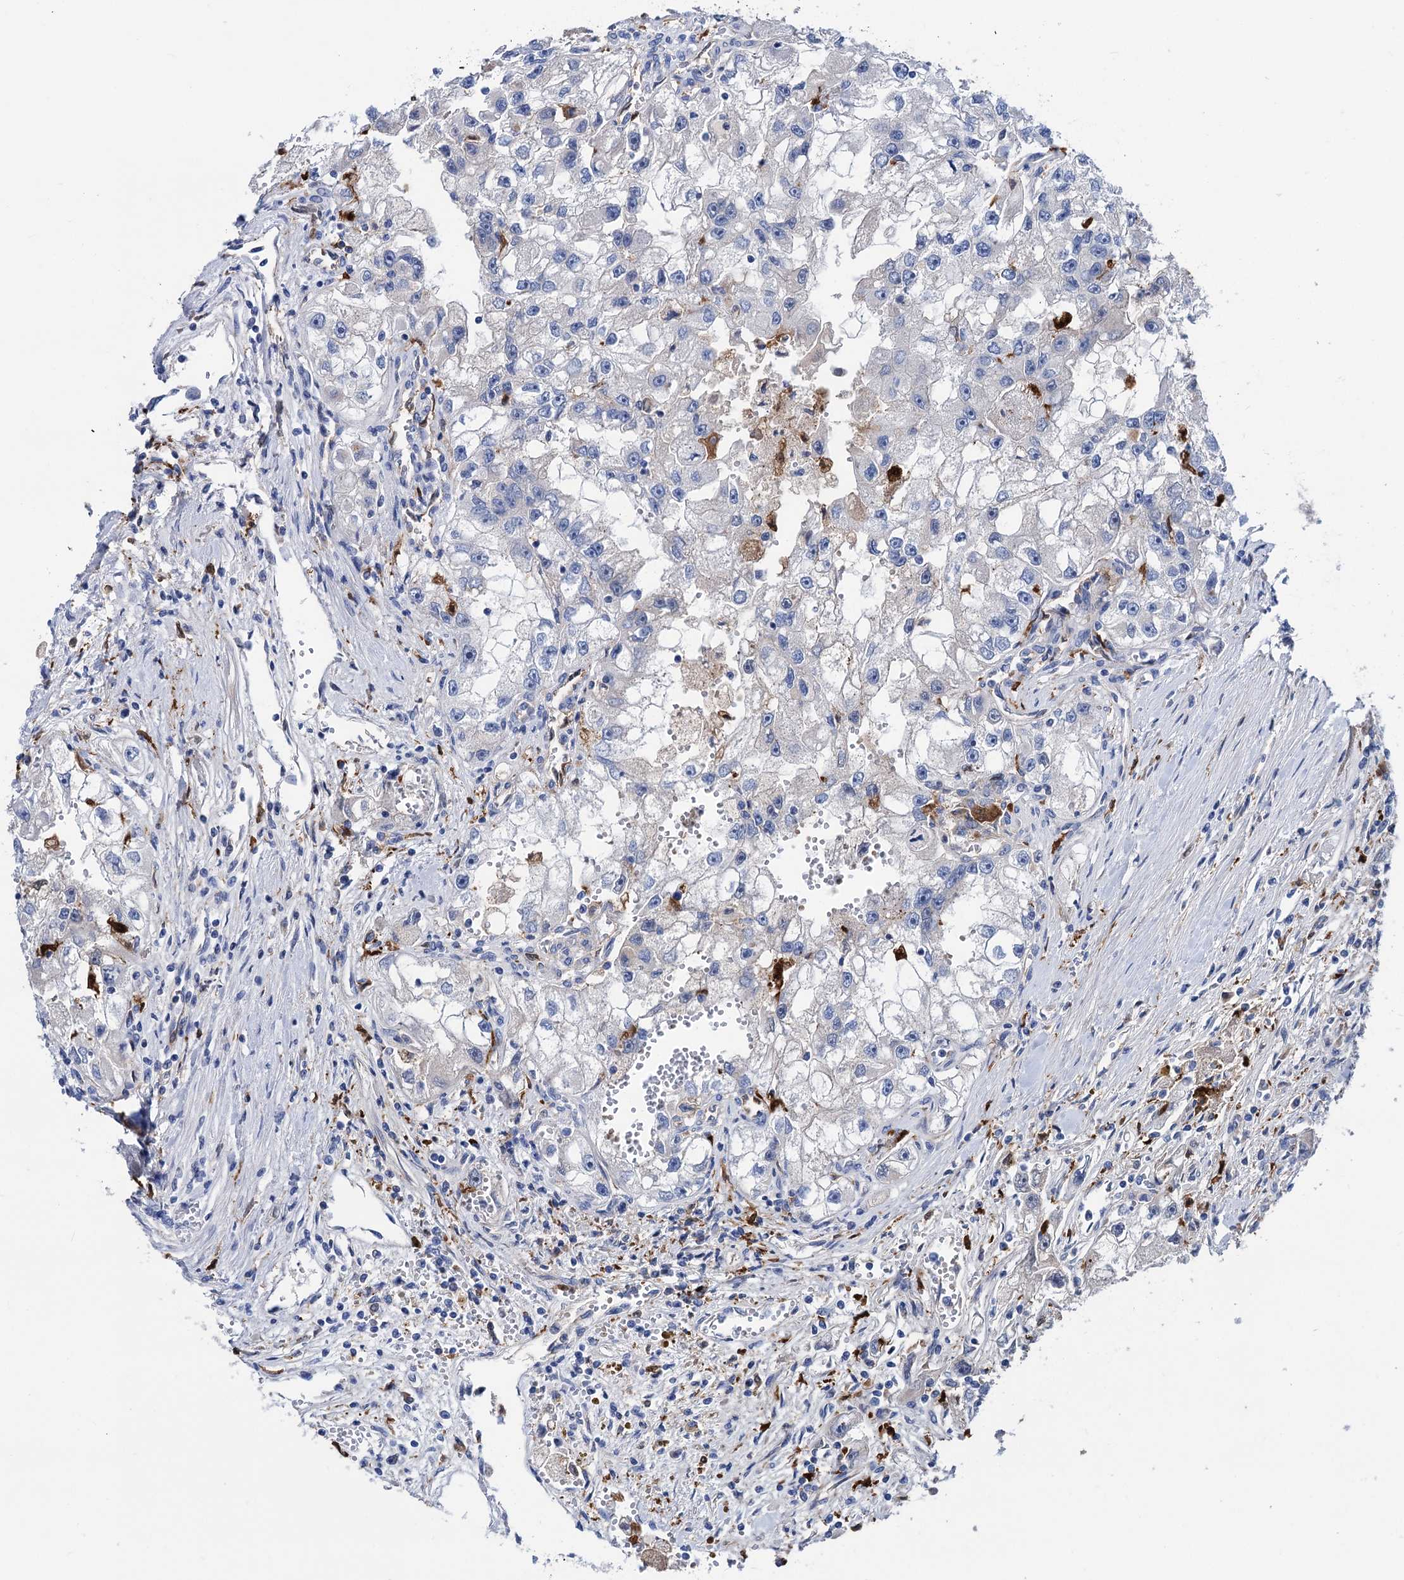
{"staining": {"intensity": "negative", "quantity": "none", "location": "none"}, "tissue": "renal cancer", "cell_type": "Tumor cells", "image_type": "cancer", "snomed": [{"axis": "morphology", "description": "Adenocarcinoma, NOS"}, {"axis": "topography", "description": "Kidney"}], "caption": "Immunohistochemistry (IHC) image of neoplastic tissue: human renal cancer stained with DAB (3,3'-diaminobenzidine) demonstrates no significant protein expression in tumor cells. (DAB IHC visualized using brightfield microscopy, high magnification).", "gene": "ZNRD2", "patient": {"sex": "male", "age": 63}}